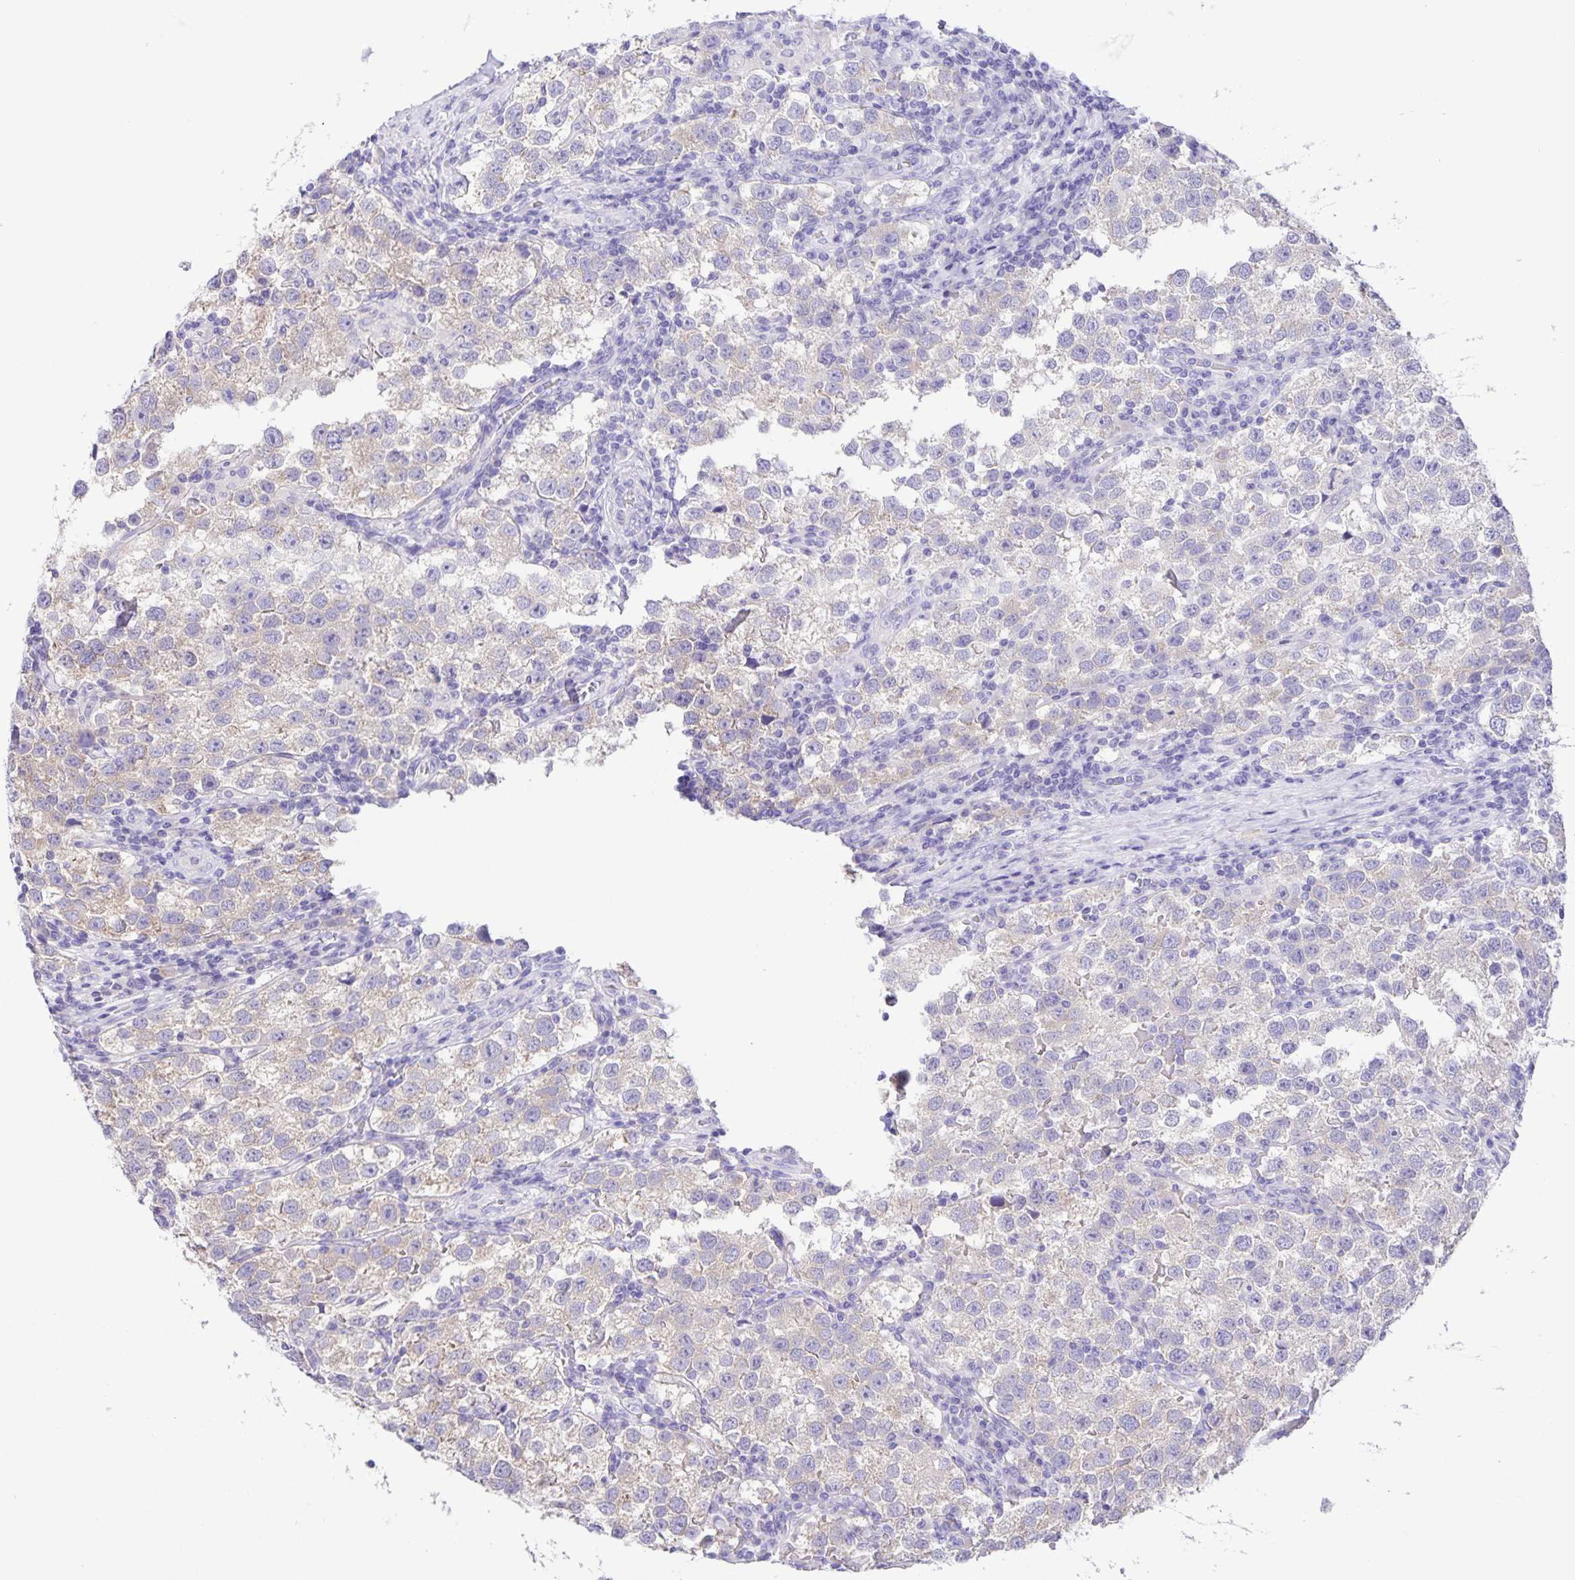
{"staining": {"intensity": "negative", "quantity": "none", "location": "none"}, "tissue": "testis cancer", "cell_type": "Tumor cells", "image_type": "cancer", "snomed": [{"axis": "morphology", "description": "Seminoma, NOS"}, {"axis": "topography", "description": "Testis"}], "caption": "Seminoma (testis) was stained to show a protein in brown. There is no significant staining in tumor cells.", "gene": "CAPSL", "patient": {"sex": "male", "age": 37}}